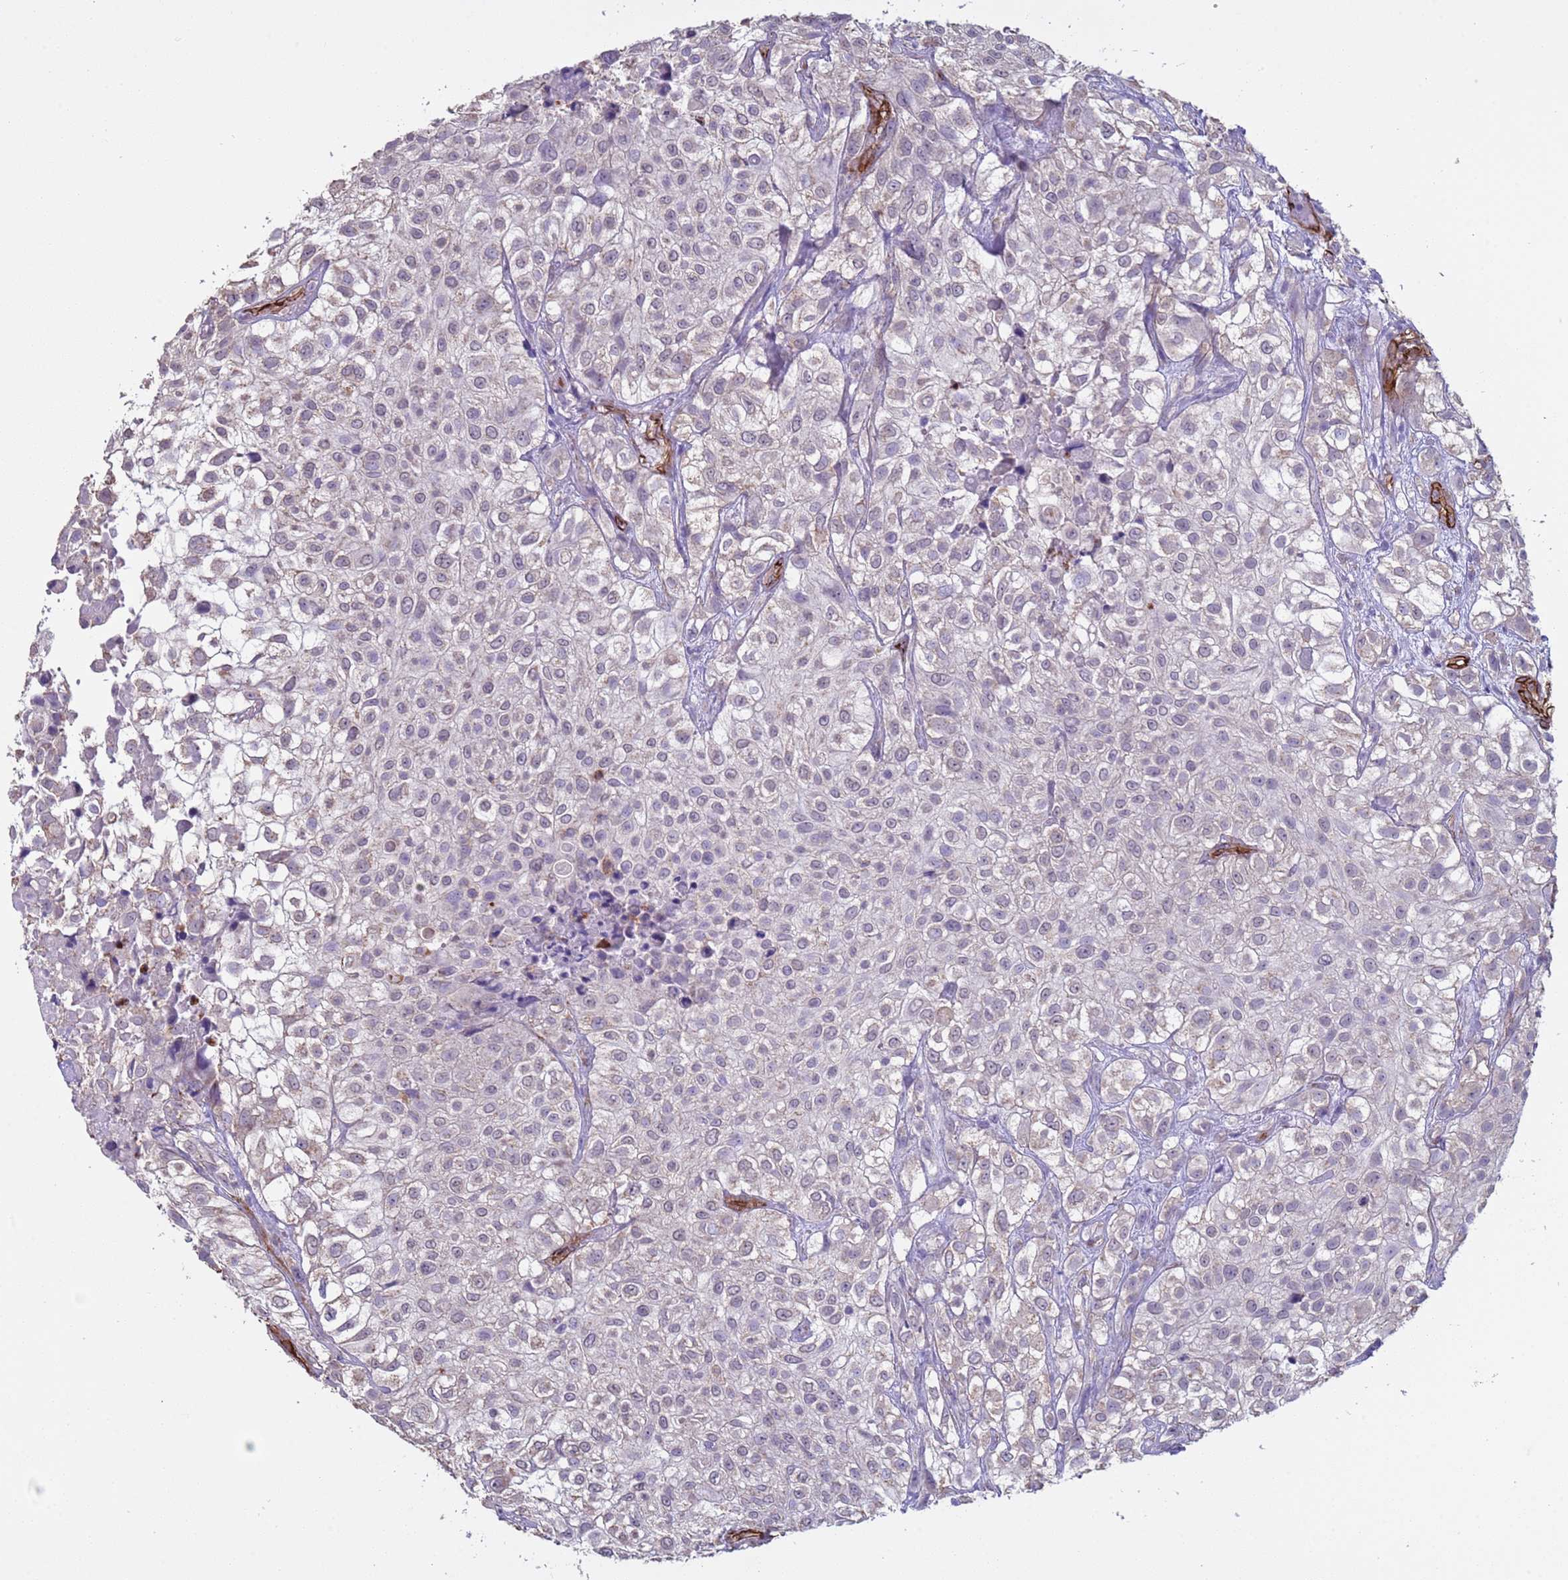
{"staining": {"intensity": "weak", "quantity": "25%-75%", "location": "cytoplasmic/membranous"}, "tissue": "urothelial cancer", "cell_type": "Tumor cells", "image_type": "cancer", "snomed": [{"axis": "morphology", "description": "Urothelial carcinoma, High grade"}, {"axis": "topography", "description": "Urinary bladder"}], "caption": "A brown stain highlights weak cytoplasmic/membranous staining of a protein in human high-grade urothelial carcinoma tumor cells.", "gene": "GASK1A", "patient": {"sex": "male", "age": 56}}